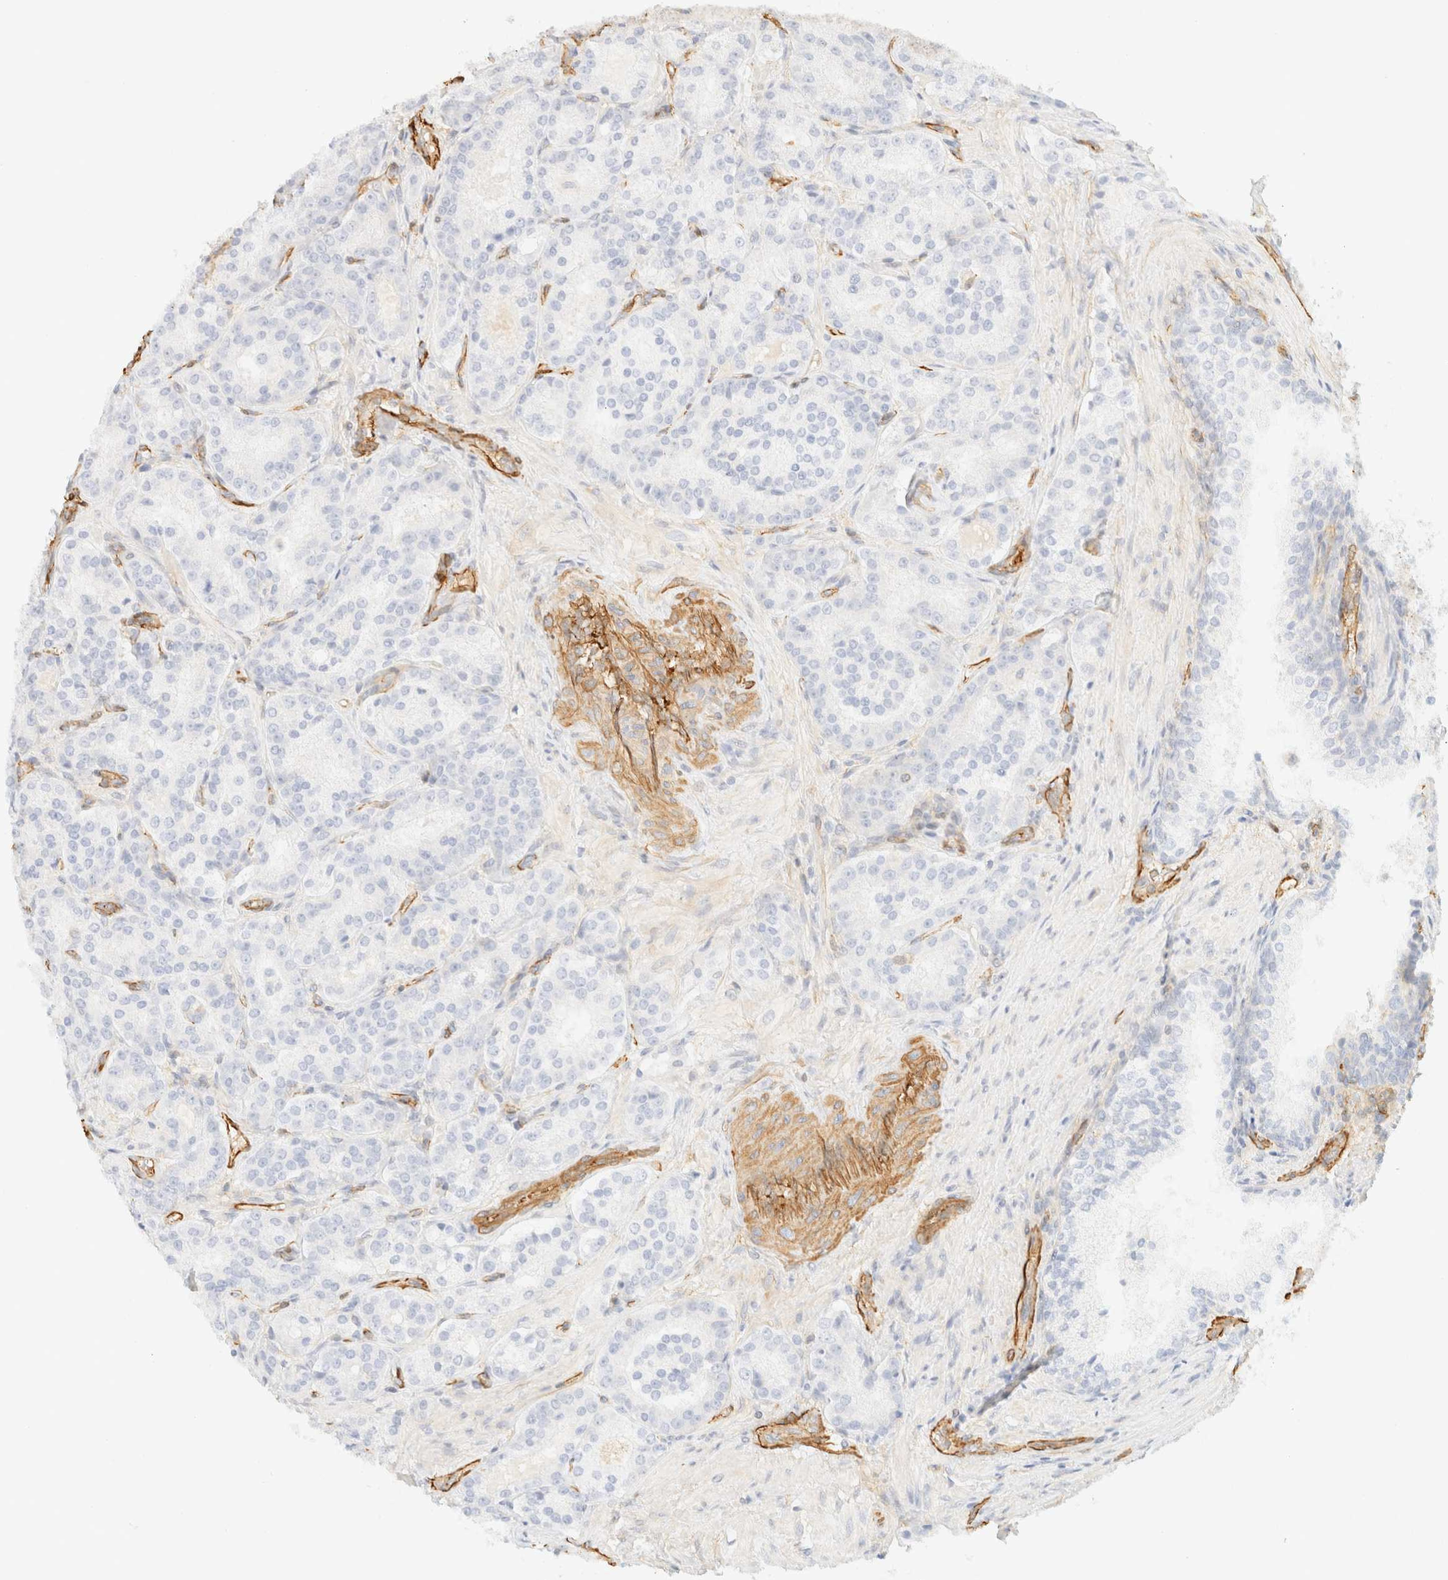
{"staining": {"intensity": "negative", "quantity": "none", "location": "none"}, "tissue": "prostate cancer", "cell_type": "Tumor cells", "image_type": "cancer", "snomed": [{"axis": "morphology", "description": "Adenocarcinoma, High grade"}, {"axis": "topography", "description": "Prostate"}], "caption": "Immunohistochemistry of human adenocarcinoma (high-grade) (prostate) displays no positivity in tumor cells. (Stains: DAB (3,3'-diaminobenzidine) IHC with hematoxylin counter stain, Microscopy: brightfield microscopy at high magnification).", "gene": "OTOP2", "patient": {"sex": "male", "age": 60}}